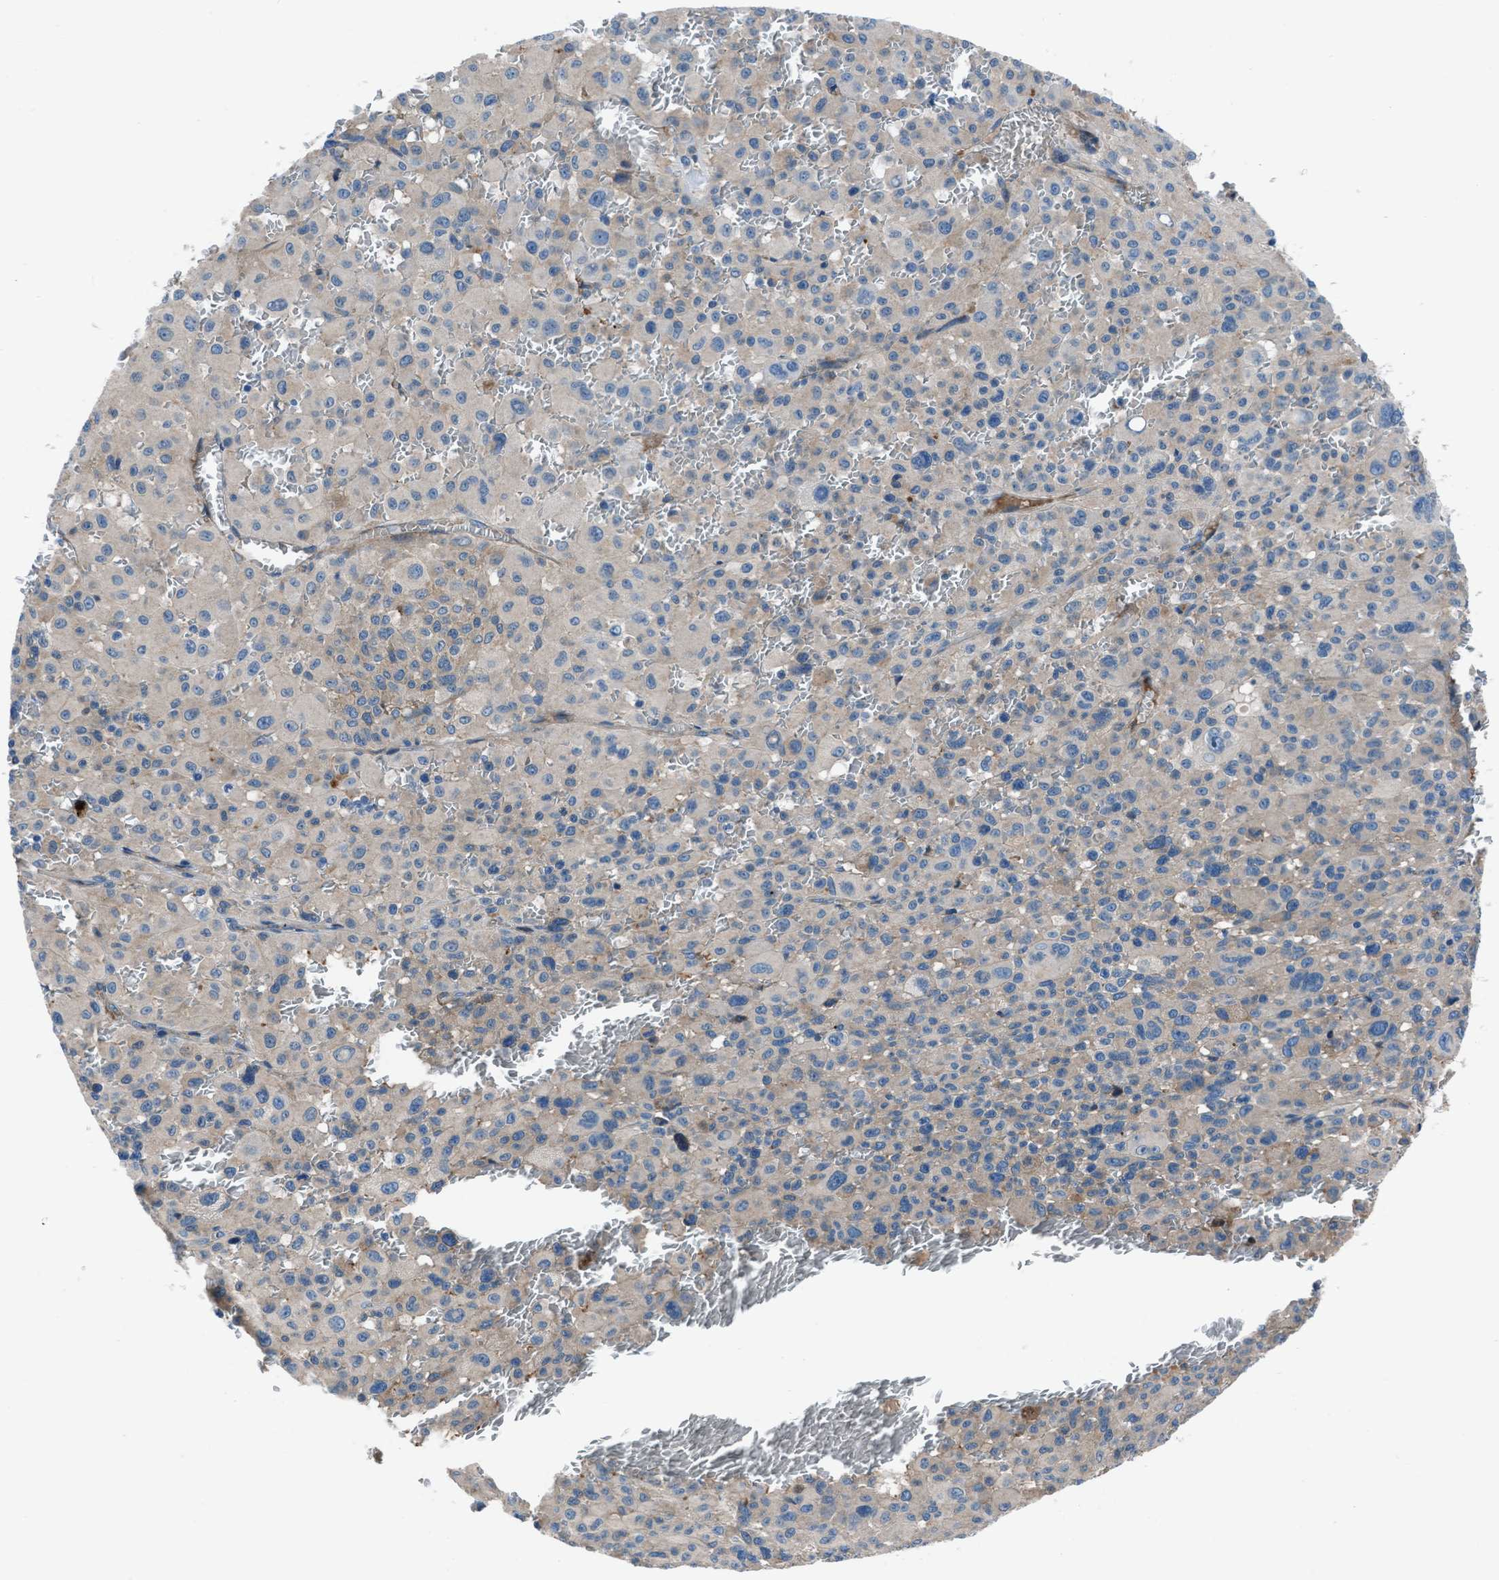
{"staining": {"intensity": "weak", "quantity": "<25%", "location": "cytoplasmic/membranous"}, "tissue": "melanoma", "cell_type": "Tumor cells", "image_type": "cancer", "snomed": [{"axis": "morphology", "description": "Malignant melanoma, Metastatic site"}, {"axis": "topography", "description": "Skin"}], "caption": "Tumor cells are negative for brown protein staining in malignant melanoma (metastatic site).", "gene": "SLC38A6", "patient": {"sex": "female", "age": 74}}